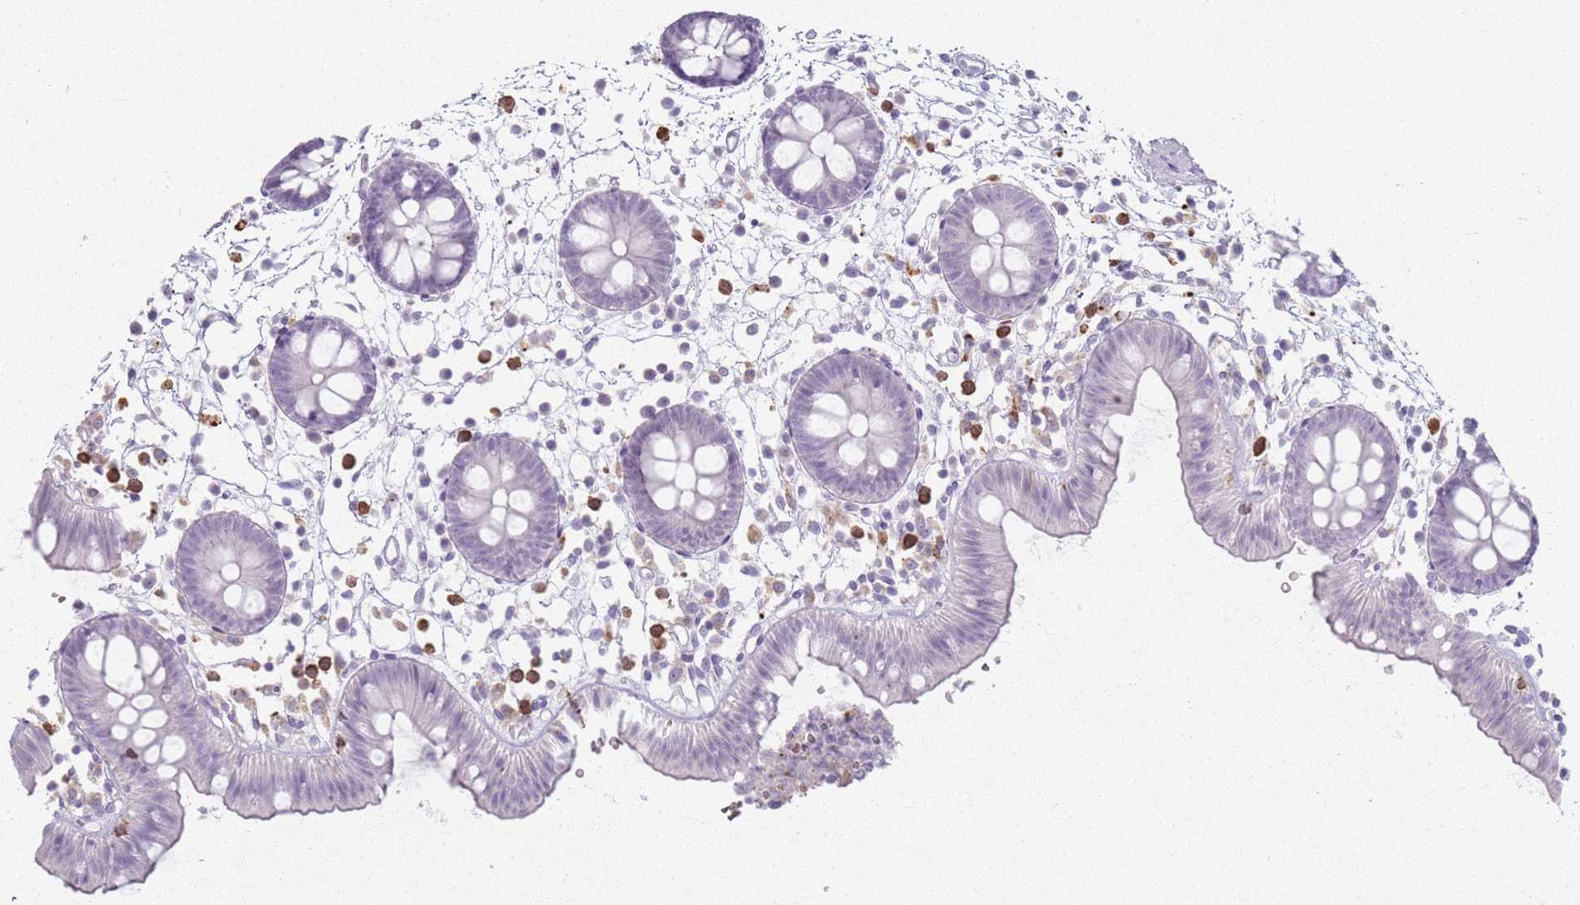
{"staining": {"intensity": "negative", "quantity": "none", "location": "none"}, "tissue": "colon", "cell_type": "Endothelial cells", "image_type": "normal", "snomed": [{"axis": "morphology", "description": "Normal tissue, NOS"}, {"axis": "topography", "description": "Colon"}], "caption": "Human colon stained for a protein using immunohistochemistry (IHC) displays no expression in endothelial cells.", "gene": "GDPGP1", "patient": {"sex": "male", "age": 56}}